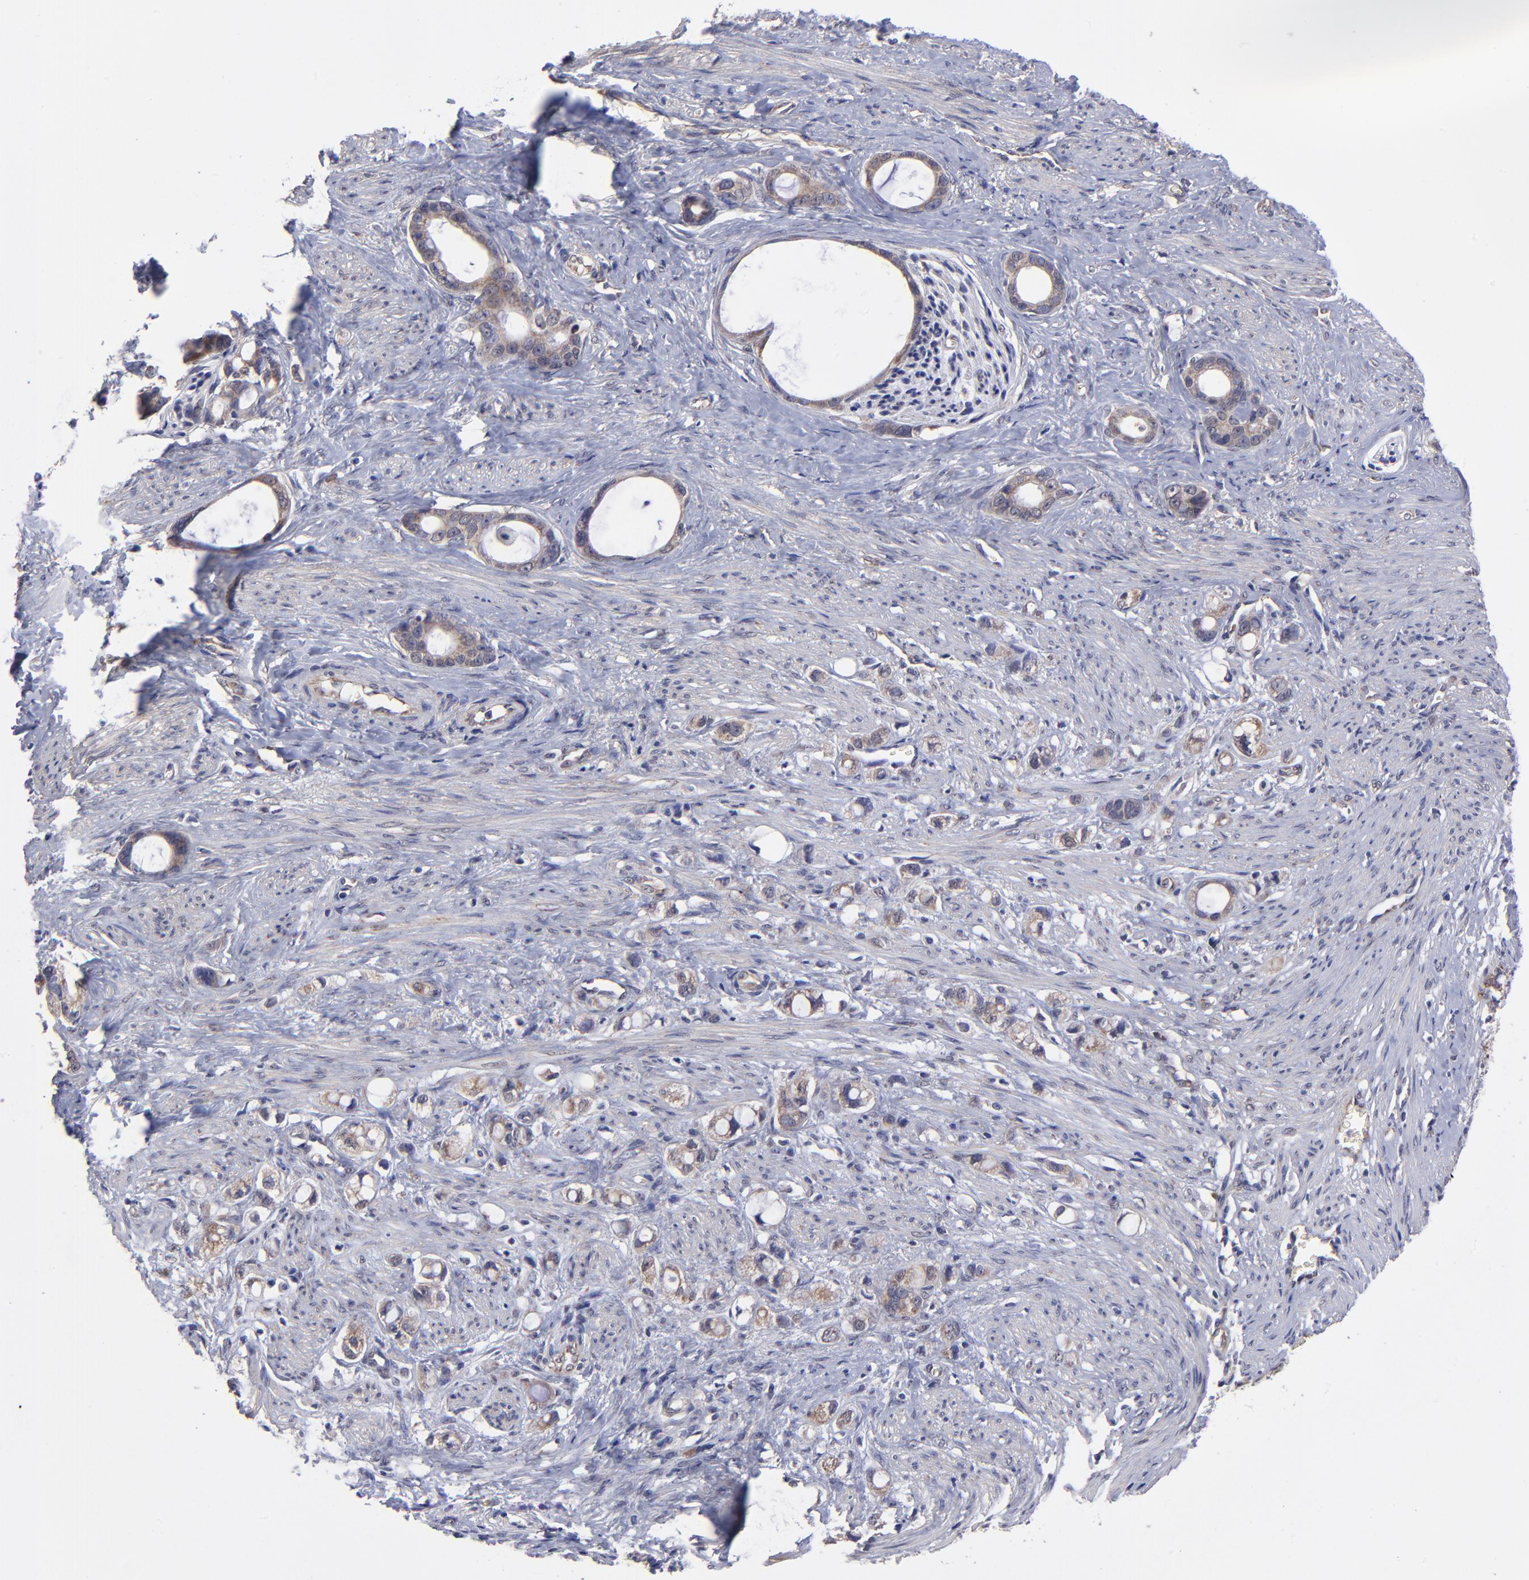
{"staining": {"intensity": "moderate", "quantity": ">75%", "location": "cytoplasmic/membranous"}, "tissue": "stomach cancer", "cell_type": "Tumor cells", "image_type": "cancer", "snomed": [{"axis": "morphology", "description": "Adenocarcinoma, NOS"}, {"axis": "topography", "description": "Stomach"}], "caption": "High-power microscopy captured an immunohistochemistry photomicrograph of adenocarcinoma (stomach), revealing moderate cytoplasmic/membranous expression in about >75% of tumor cells. (DAB = brown stain, brightfield microscopy at high magnification).", "gene": "UBE2H", "patient": {"sex": "female", "age": 75}}